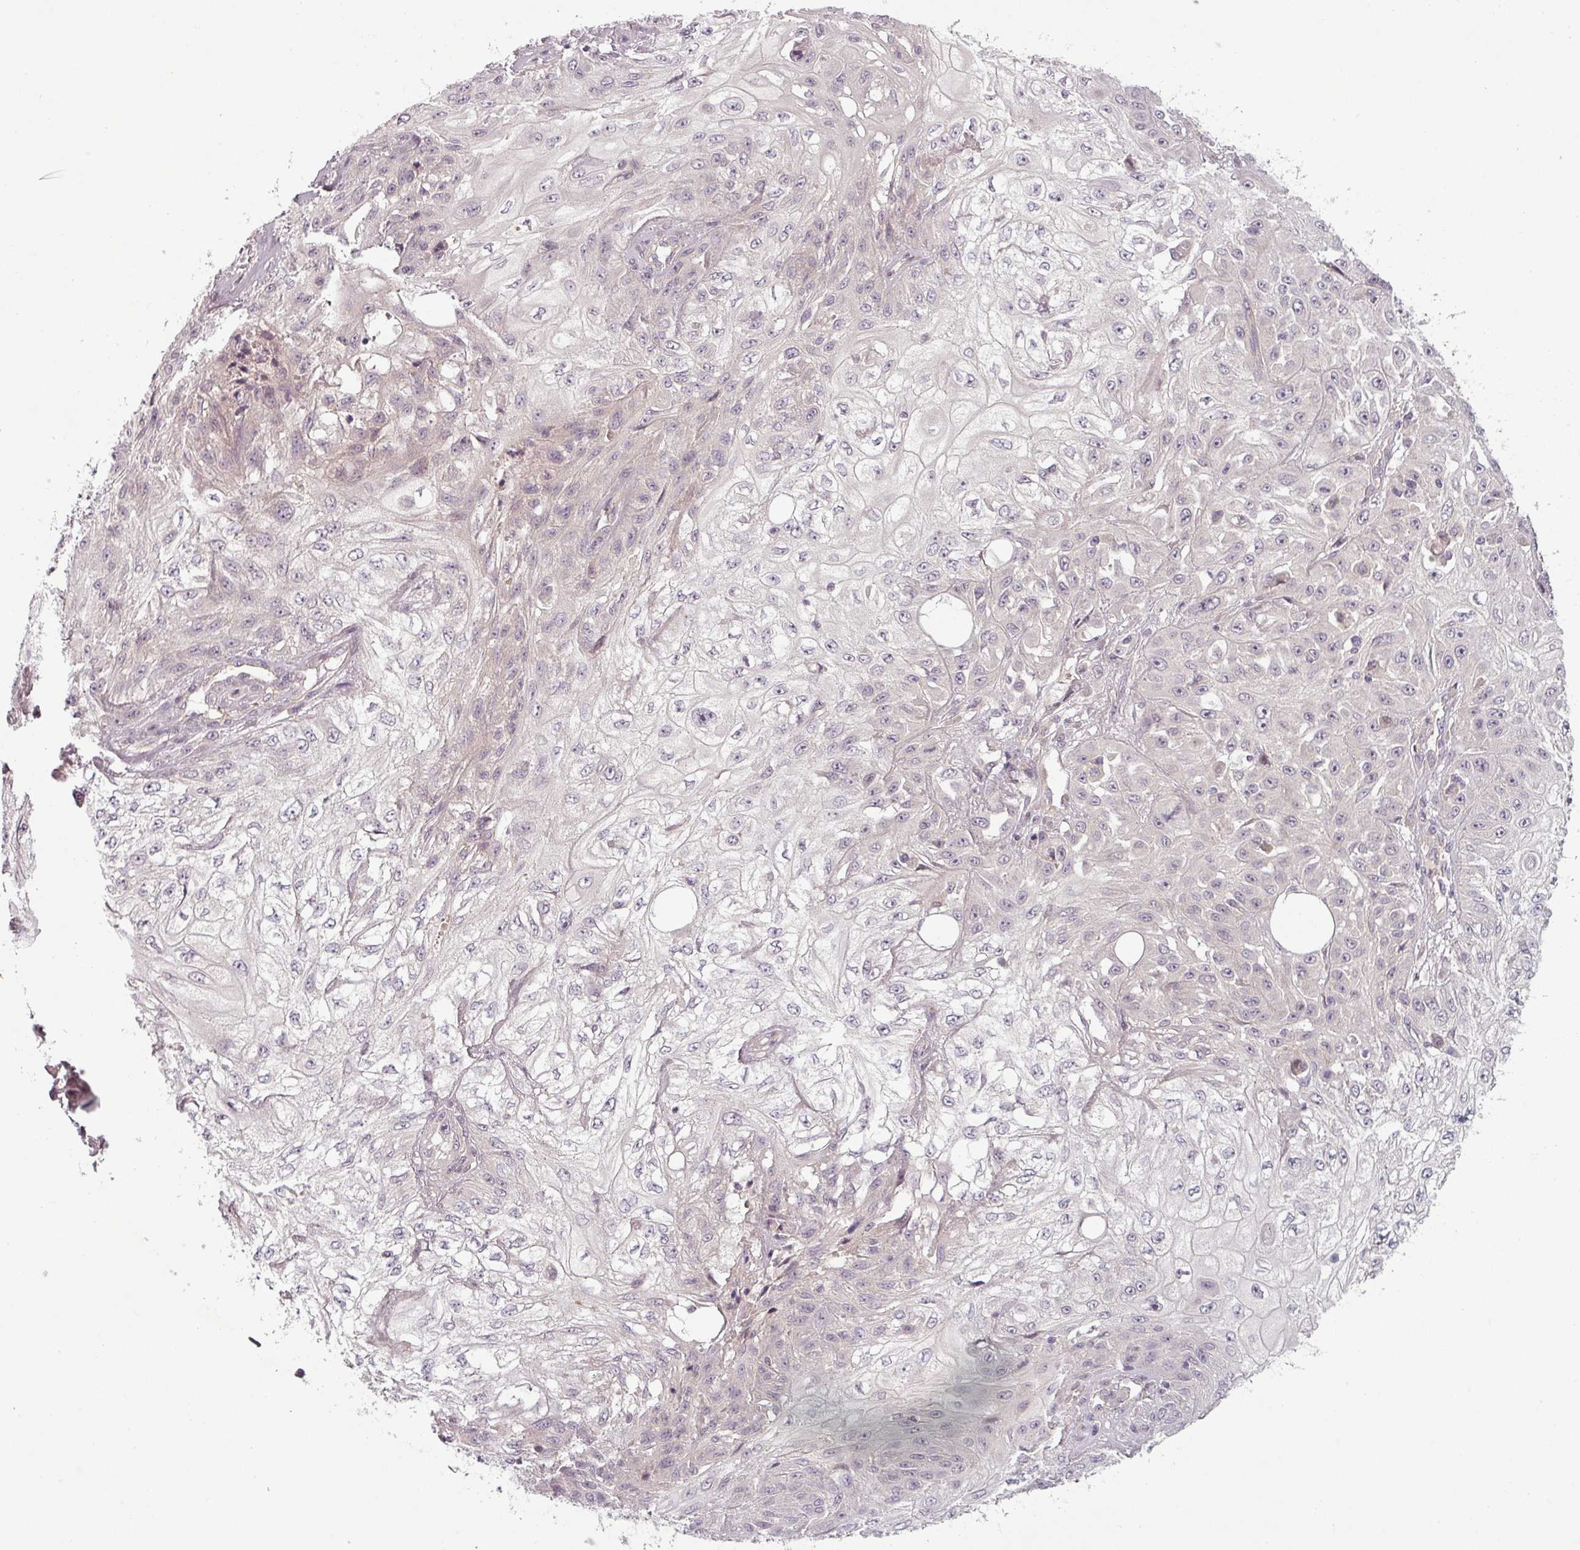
{"staining": {"intensity": "negative", "quantity": "none", "location": "none"}, "tissue": "skin cancer", "cell_type": "Tumor cells", "image_type": "cancer", "snomed": [{"axis": "morphology", "description": "Squamous cell carcinoma, NOS"}, {"axis": "morphology", "description": "Squamous cell carcinoma, metastatic, NOS"}, {"axis": "topography", "description": "Skin"}, {"axis": "topography", "description": "Lymph node"}], "caption": "High magnification brightfield microscopy of skin squamous cell carcinoma stained with DAB (3,3'-diaminobenzidine) (brown) and counterstained with hematoxylin (blue): tumor cells show no significant staining.", "gene": "SLC16A9", "patient": {"sex": "male", "age": 75}}